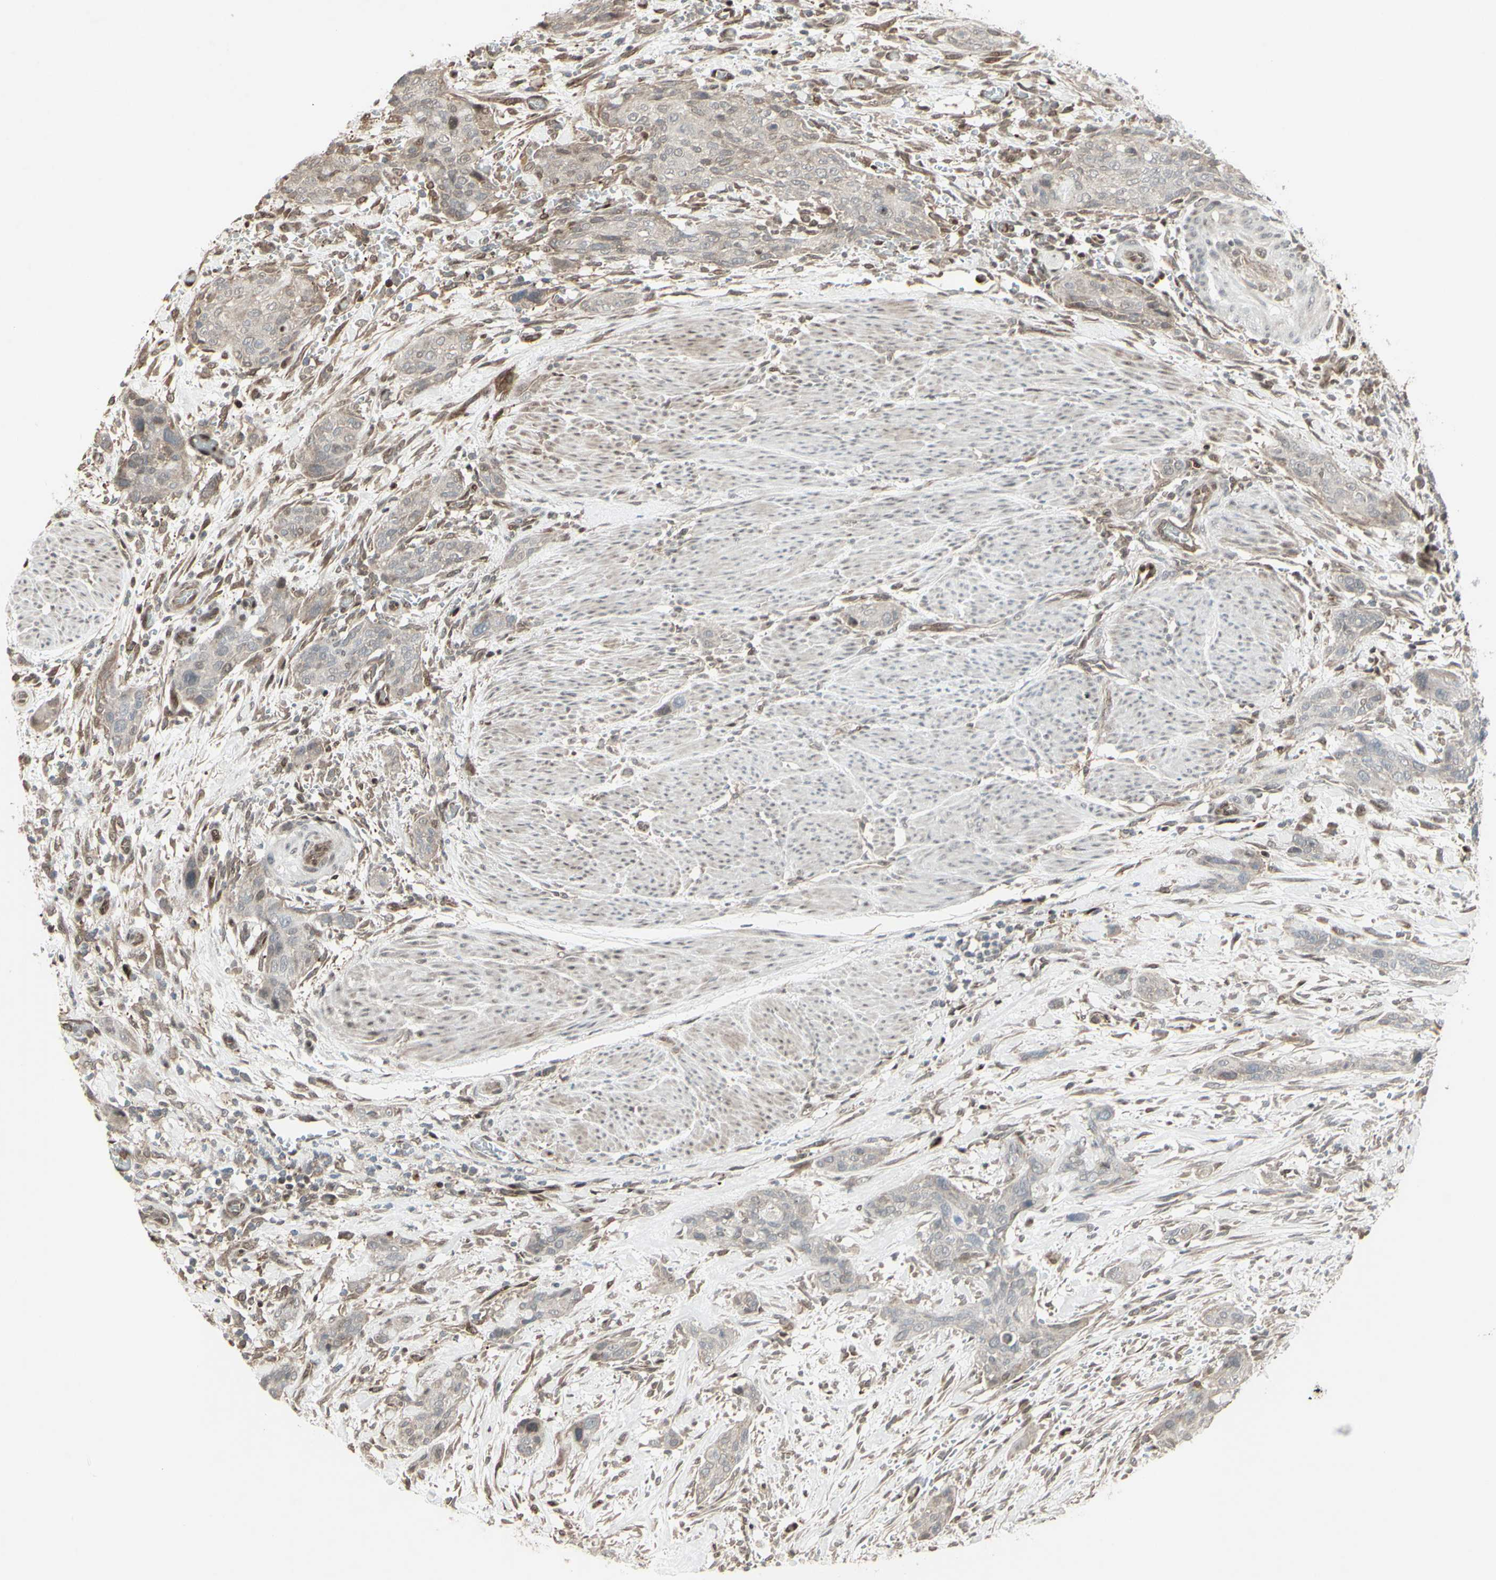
{"staining": {"intensity": "weak", "quantity": ">75%", "location": "cytoplasmic/membranous"}, "tissue": "urothelial cancer", "cell_type": "Tumor cells", "image_type": "cancer", "snomed": [{"axis": "morphology", "description": "Urothelial carcinoma, High grade"}, {"axis": "topography", "description": "Urinary bladder"}], "caption": "Urothelial cancer tissue displays weak cytoplasmic/membranous expression in approximately >75% of tumor cells", "gene": "CD33", "patient": {"sex": "male", "age": 35}}